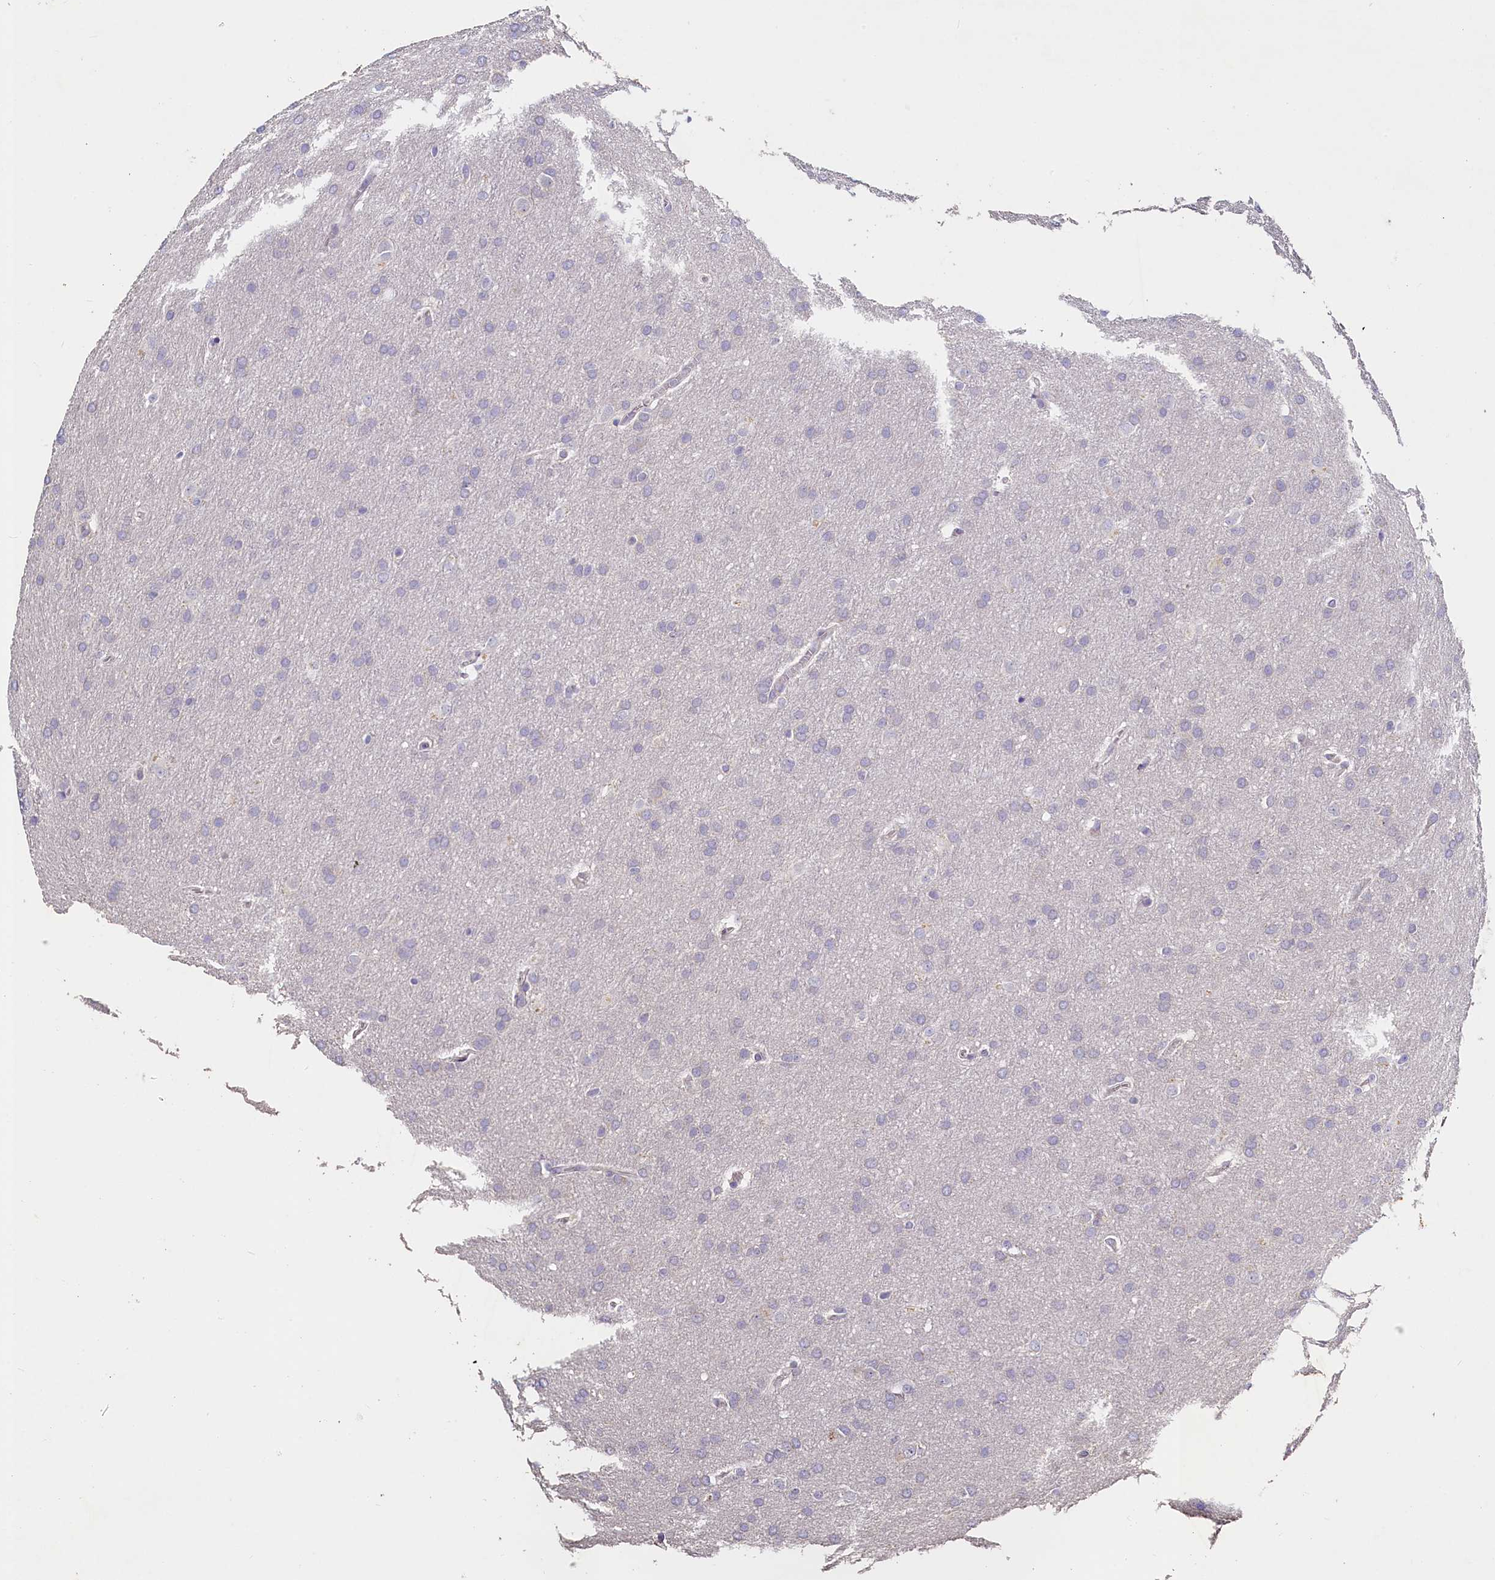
{"staining": {"intensity": "negative", "quantity": "none", "location": "none"}, "tissue": "glioma", "cell_type": "Tumor cells", "image_type": "cancer", "snomed": [{"axis": "morphology", "description": "Glioma, malignant, Low grade"}, {"axis": "topography", "description": "Brain"}], "caption": "DAB immunohistochemical staining of glioma displays no significant positivity in tumor cells.", "gene": "ST7L", "patient": {"sex": "female", "age": 32}}